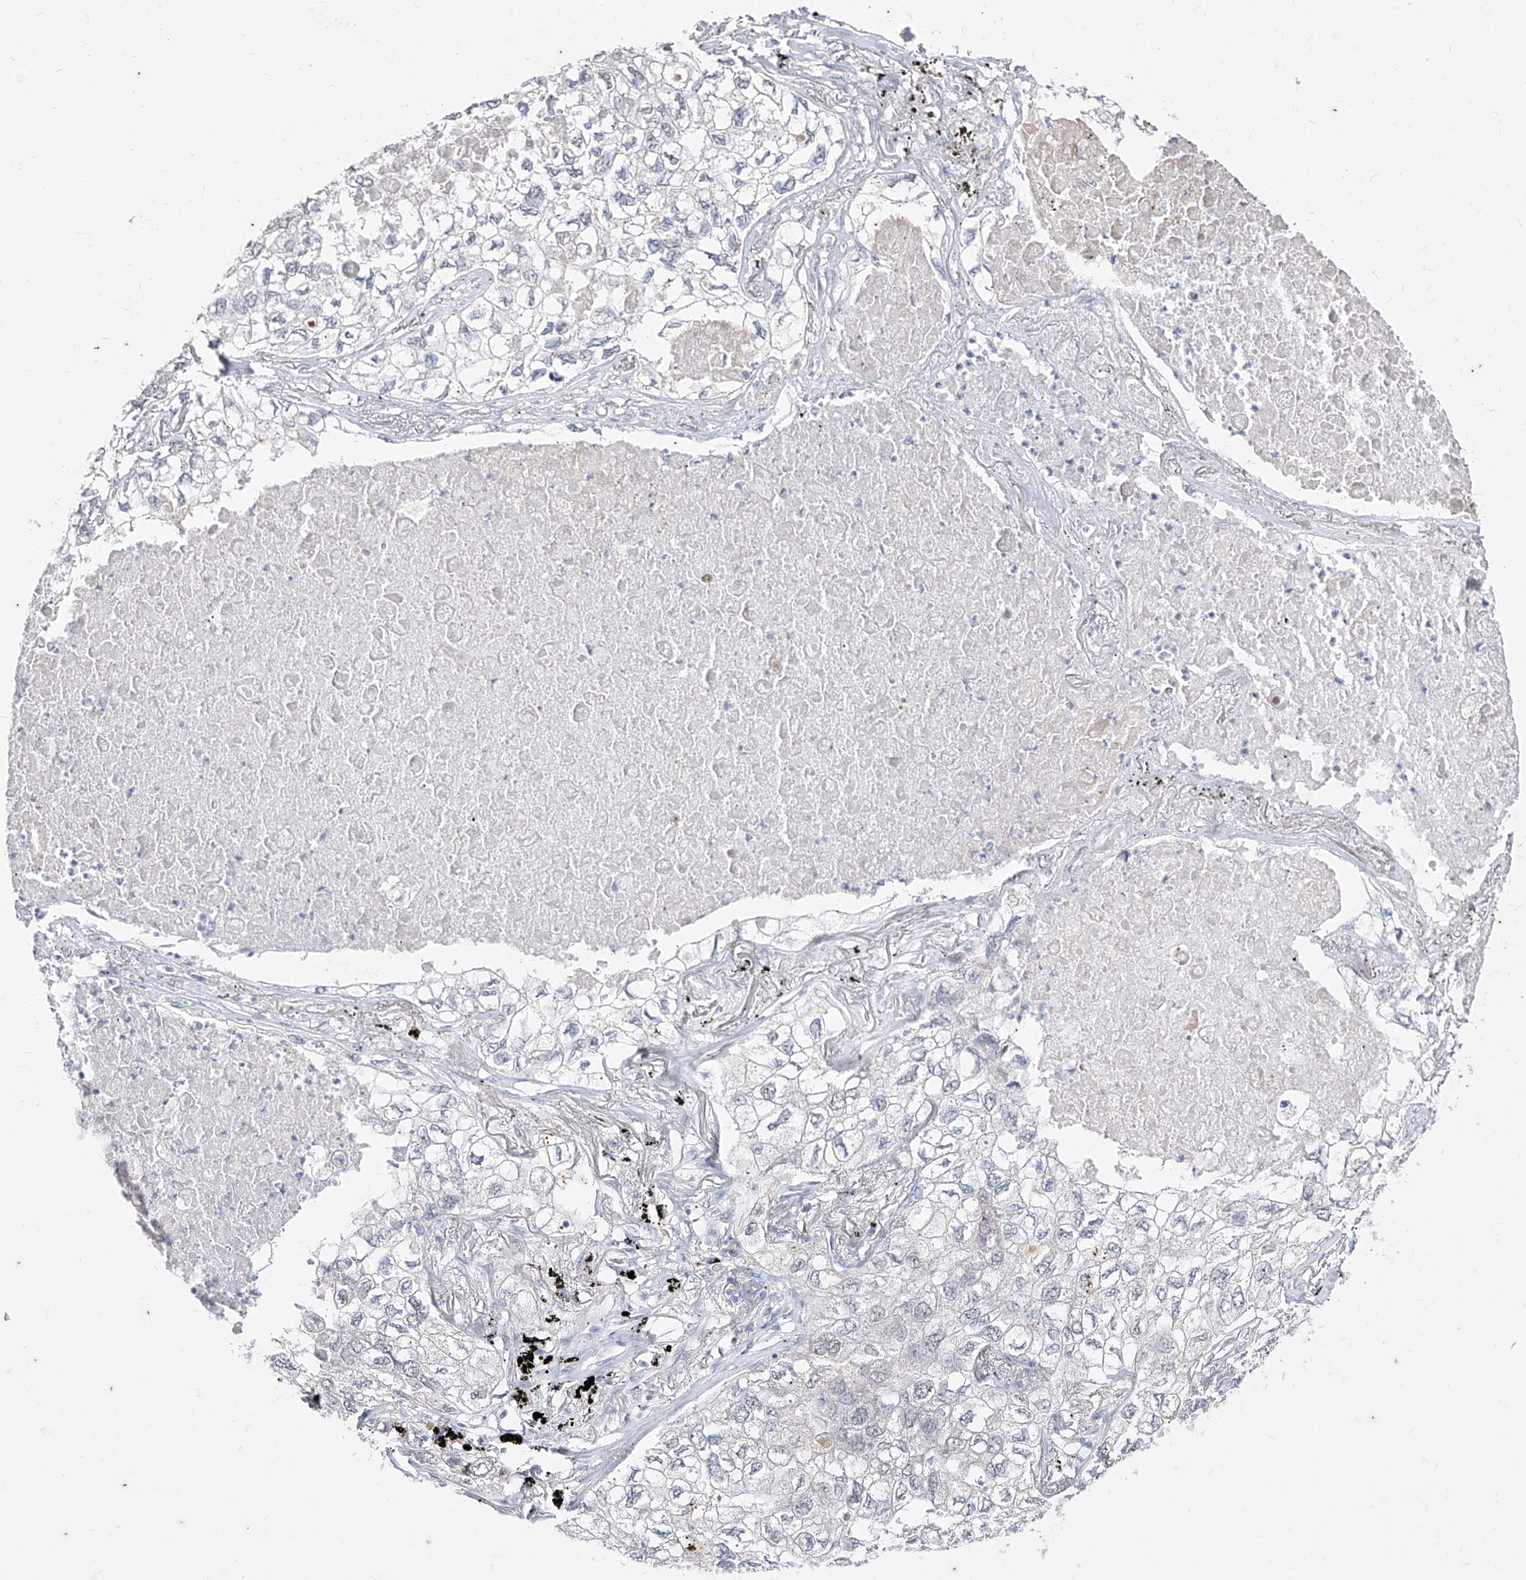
{"staining": {"intensity": "negative", "quantity": "none", "location": "none"}, "tissue": "lung cancer", "cell_type": "Tumor cells", "image_type": "cancer", "snomed": [{"axis": "morphology", "description": "Adenocarcinoma, NOS"}, {"axis": "topography", "description": "Lung"}], "caption": "Immunohistochemistry micrograph of lung cancer (adenocarcinoma) stained for a protein (brown), which displays no expression in tumor cells. (Stains: DAB immunohistochemistry (IHC) with hematoxylin counter stain, Microscopy: brightfield microscopy at high magnification).", "gene": "PHF20L1", "patient": {"sex": "male", "age": 65}}